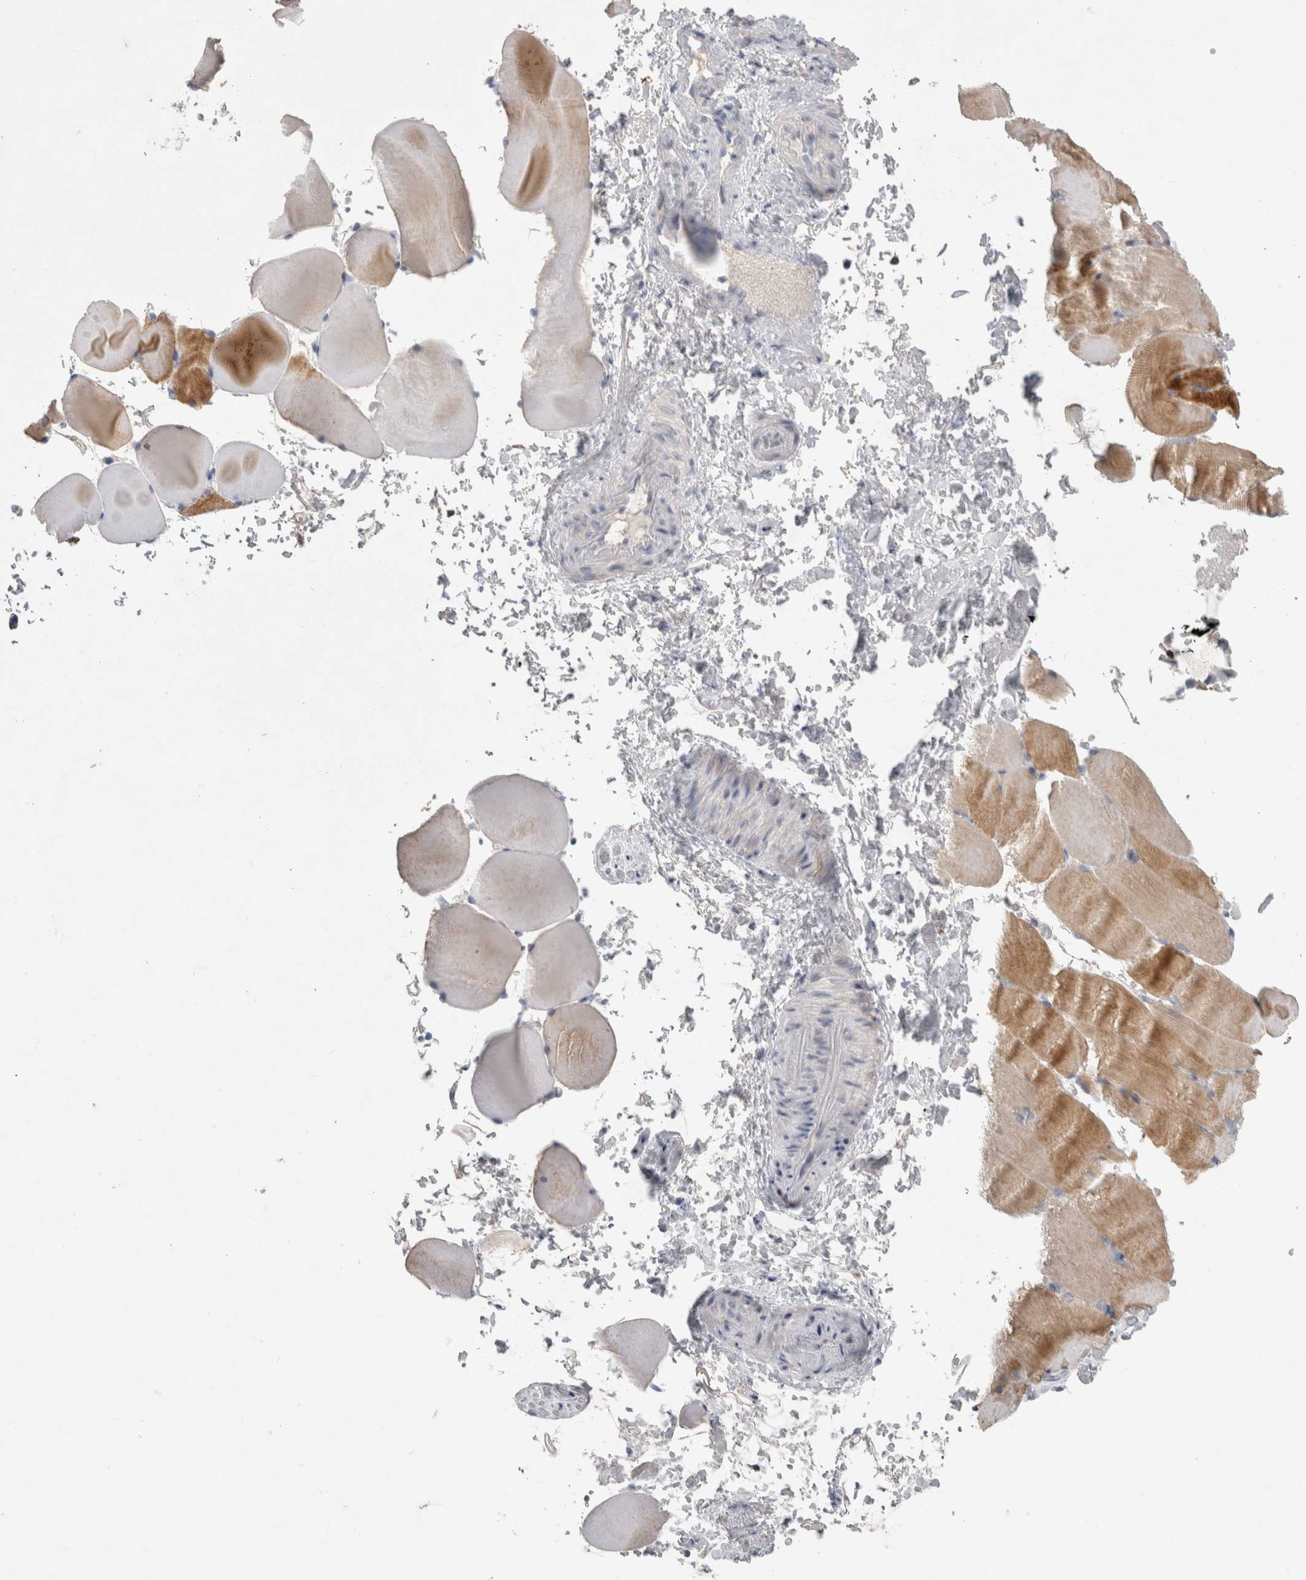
{"staining": {"intensity": "moderate", "quantity": ">75%", "location": "cytoplasmic/membranous"}, "tissue": "skeletal muscle", "cell_type": "Myocytes", "image_type": "normal", "snomed": [{"axis": "morphology", "description": "Normal tissue, NOS"}, {"axis": "topography", "description": "Skeletal muscle"}, {"axis": "topography", "description": "Parathyroid gland"}], "caption": "Moderate cytoplasmic/membranous staining for a protein is present in about >75% of myocytes of unremarkable skeletal muscle using immunohistochemistry (IHC).", "gene": "GFRA2", "patient": {"sex": "female", "age": 37}}